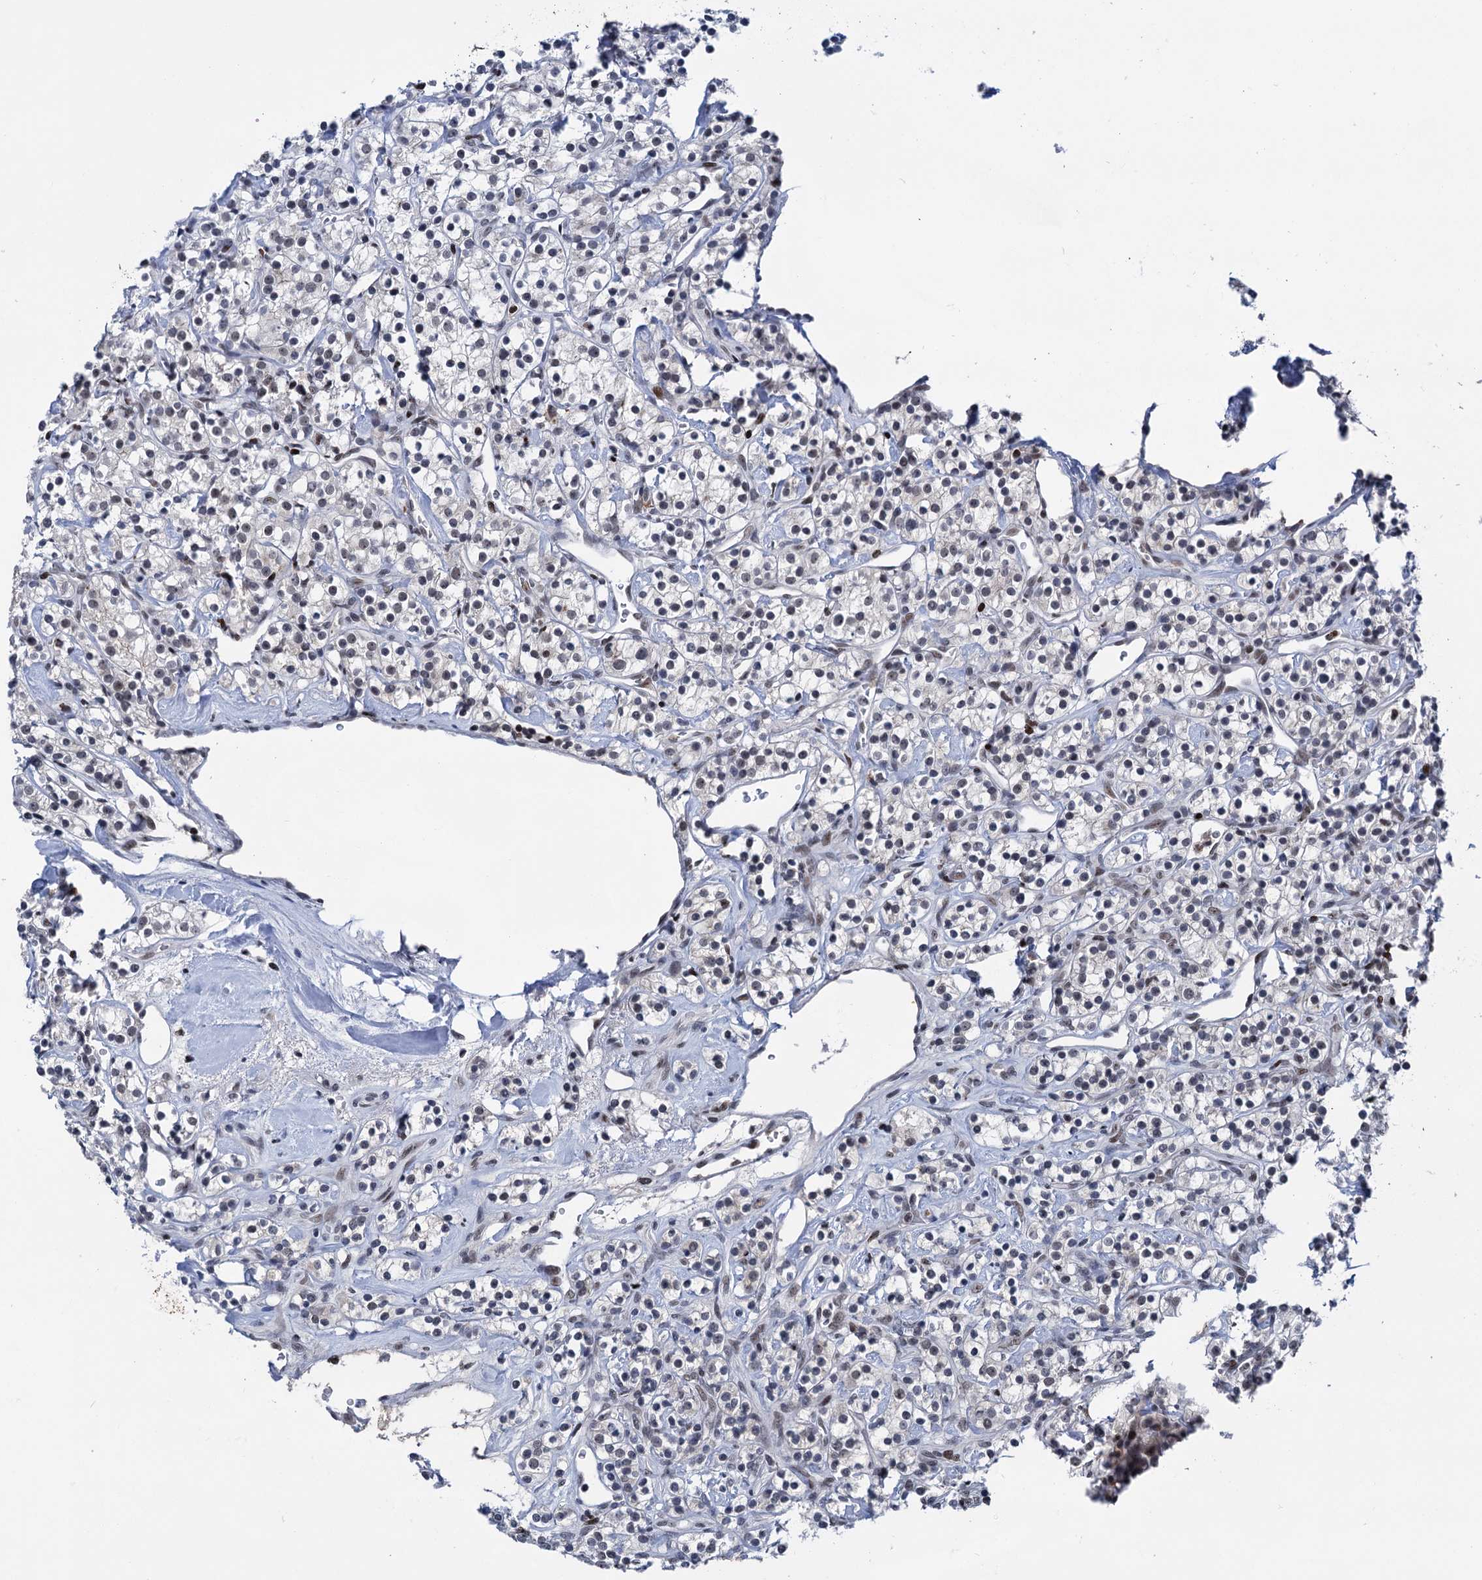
{"staining": {"intensity": "negative", "quantity": "none", "location": "none"}, "tissue": "renal cancer", "cell_type": "Tumor cells", "image_type": "cancer", "snomed": [{"axis": "morphology", "description": "Adenocarcinoma, NOS"}, {"axis": "topography", "description": "Kidney"}], "caption": "Immunohistochemistry (IHC) of human renal cancer exhibits no positivity in tumor cells.", "gene": "ZCCHC10", "patient": {"sex": "male", "age": 77}}